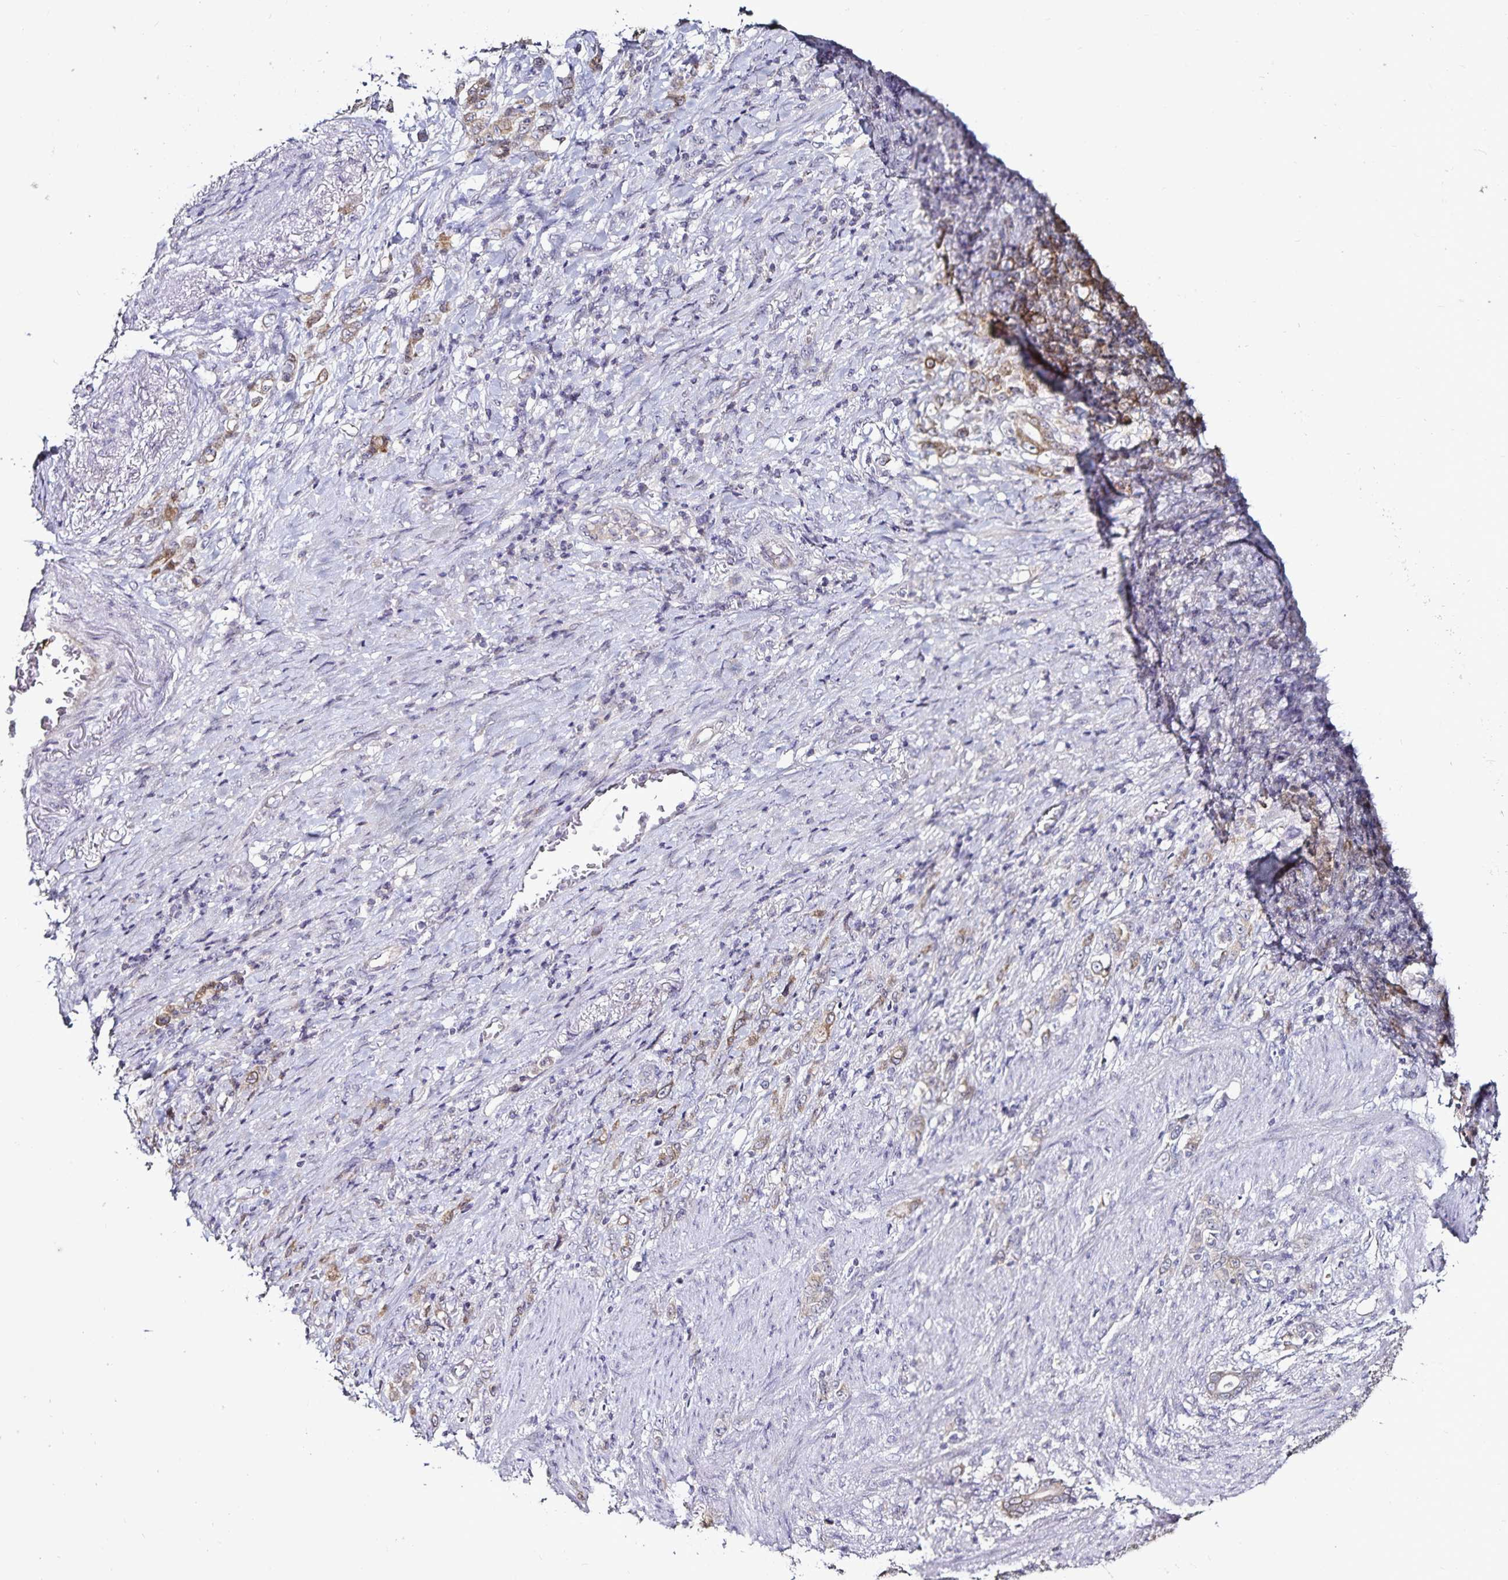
{"staining": {"intensity": "weak", "quantity": "25%-75%", "location": "cytoplasmic/membranous"}, "tissue": "stomach cancer", "cell_type": "Tumor cells", "image_type": "cancer", "snomed": [{"axis": "morphology", "description": "Adenocarcinoma, NOS"}, {"axis": "topography", "description": "Stomach"}], "caption": "IHC (DAB (3,3'-diaminobenzidine)) staining of stomach cancer demonstrates weak cytoplasmic/membranous protein expression in approximately 25%-75% of tumor cells.", "gene": "ACSL5", "patient": {"sex": "female", "age": 79}}